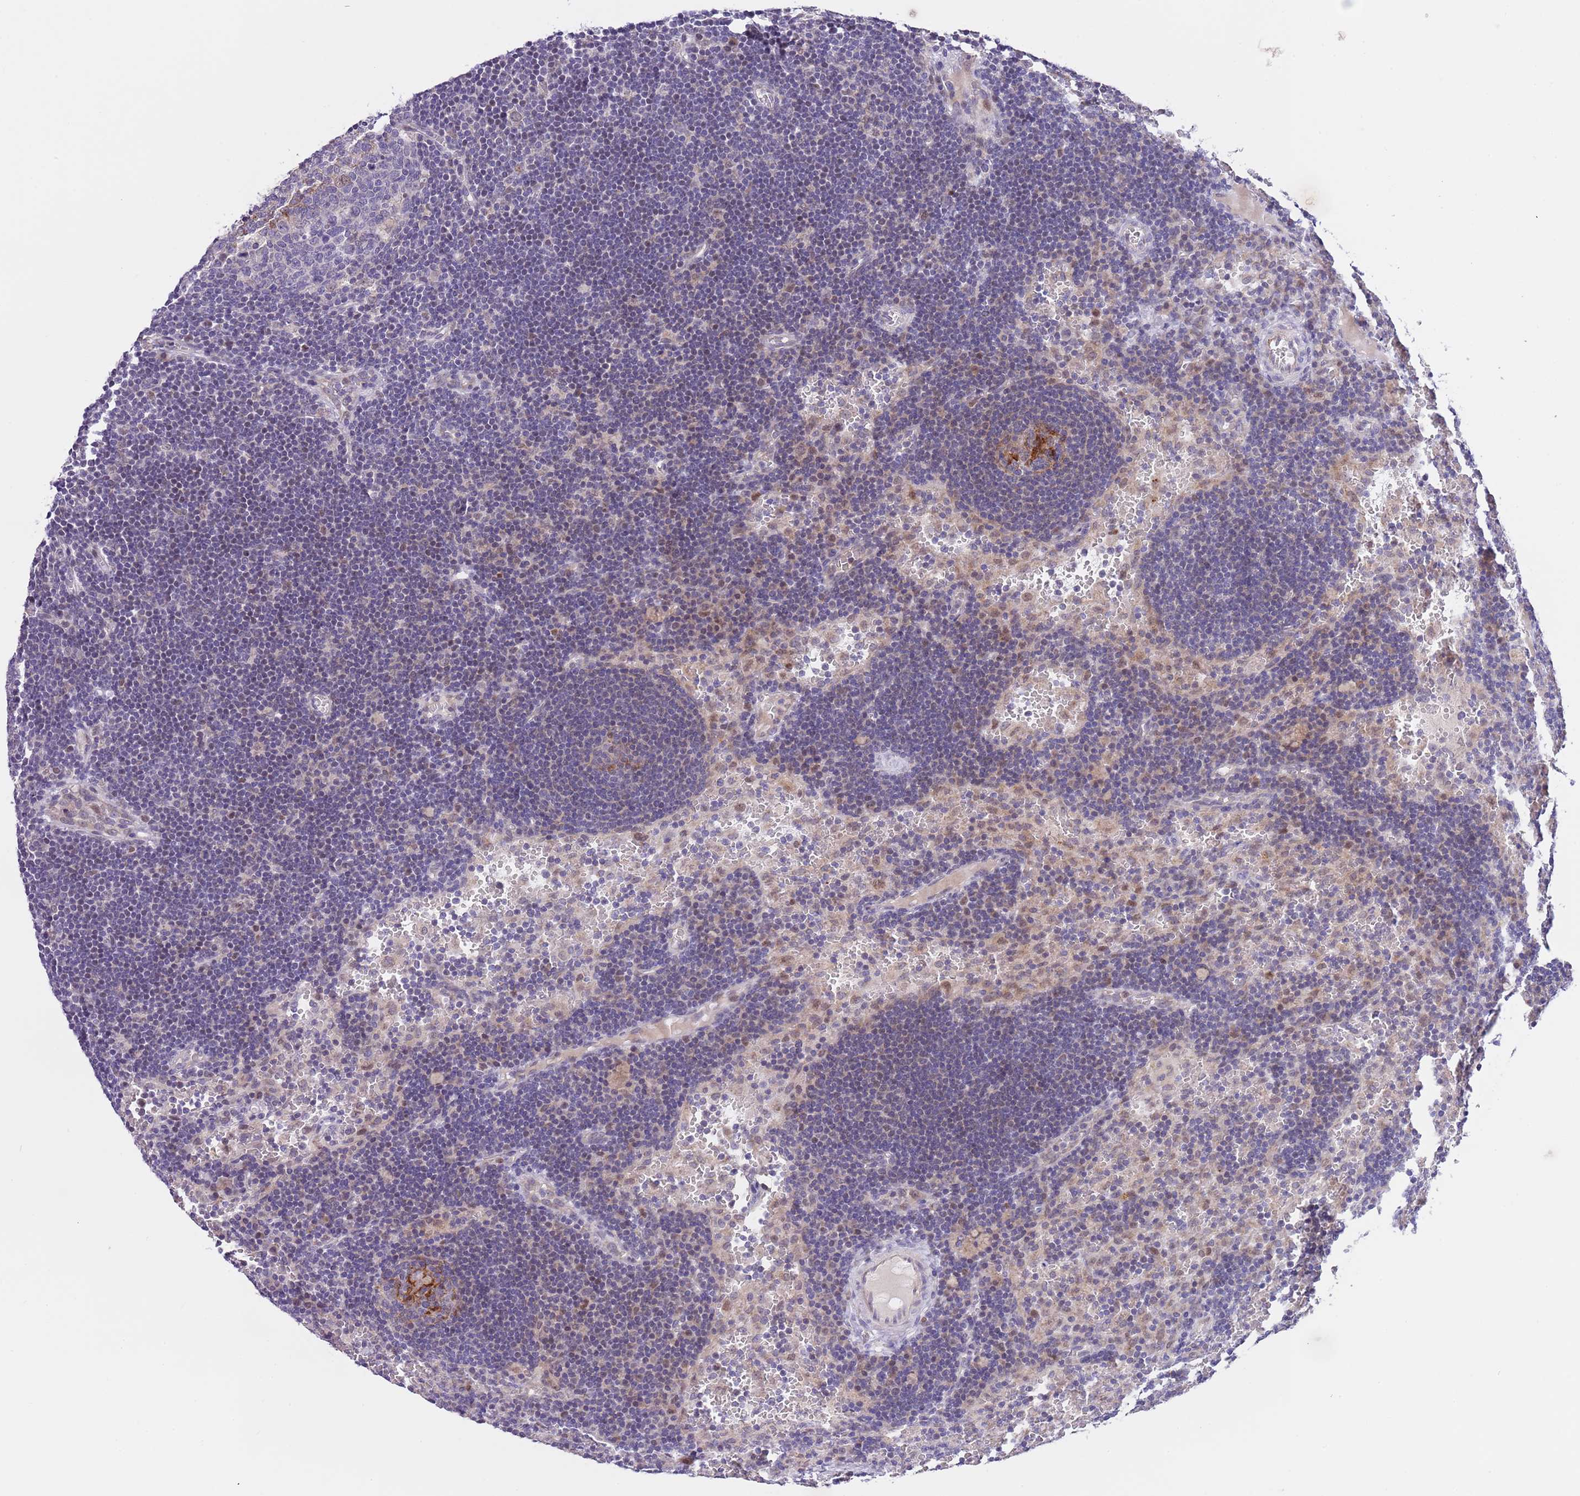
{"staining": {"intensity": "negative", "quantity": "none", "location": "none"}, "tissue": "lymph node", "cell_type": "Germinal center cells", "image_type": "normal", "snomed": [{"axis": "morphology", "description": "Normal tissue, NOS"}, {"axis": "topography", "description": "Lymph node"}], "caption": "This is an immunohistochemistry photomicrograph of unremarkable human lymph node. There is no staining in germinal center cells.", "gene": "AP1S2", "patient": {"sex": "male", "age": 62}}